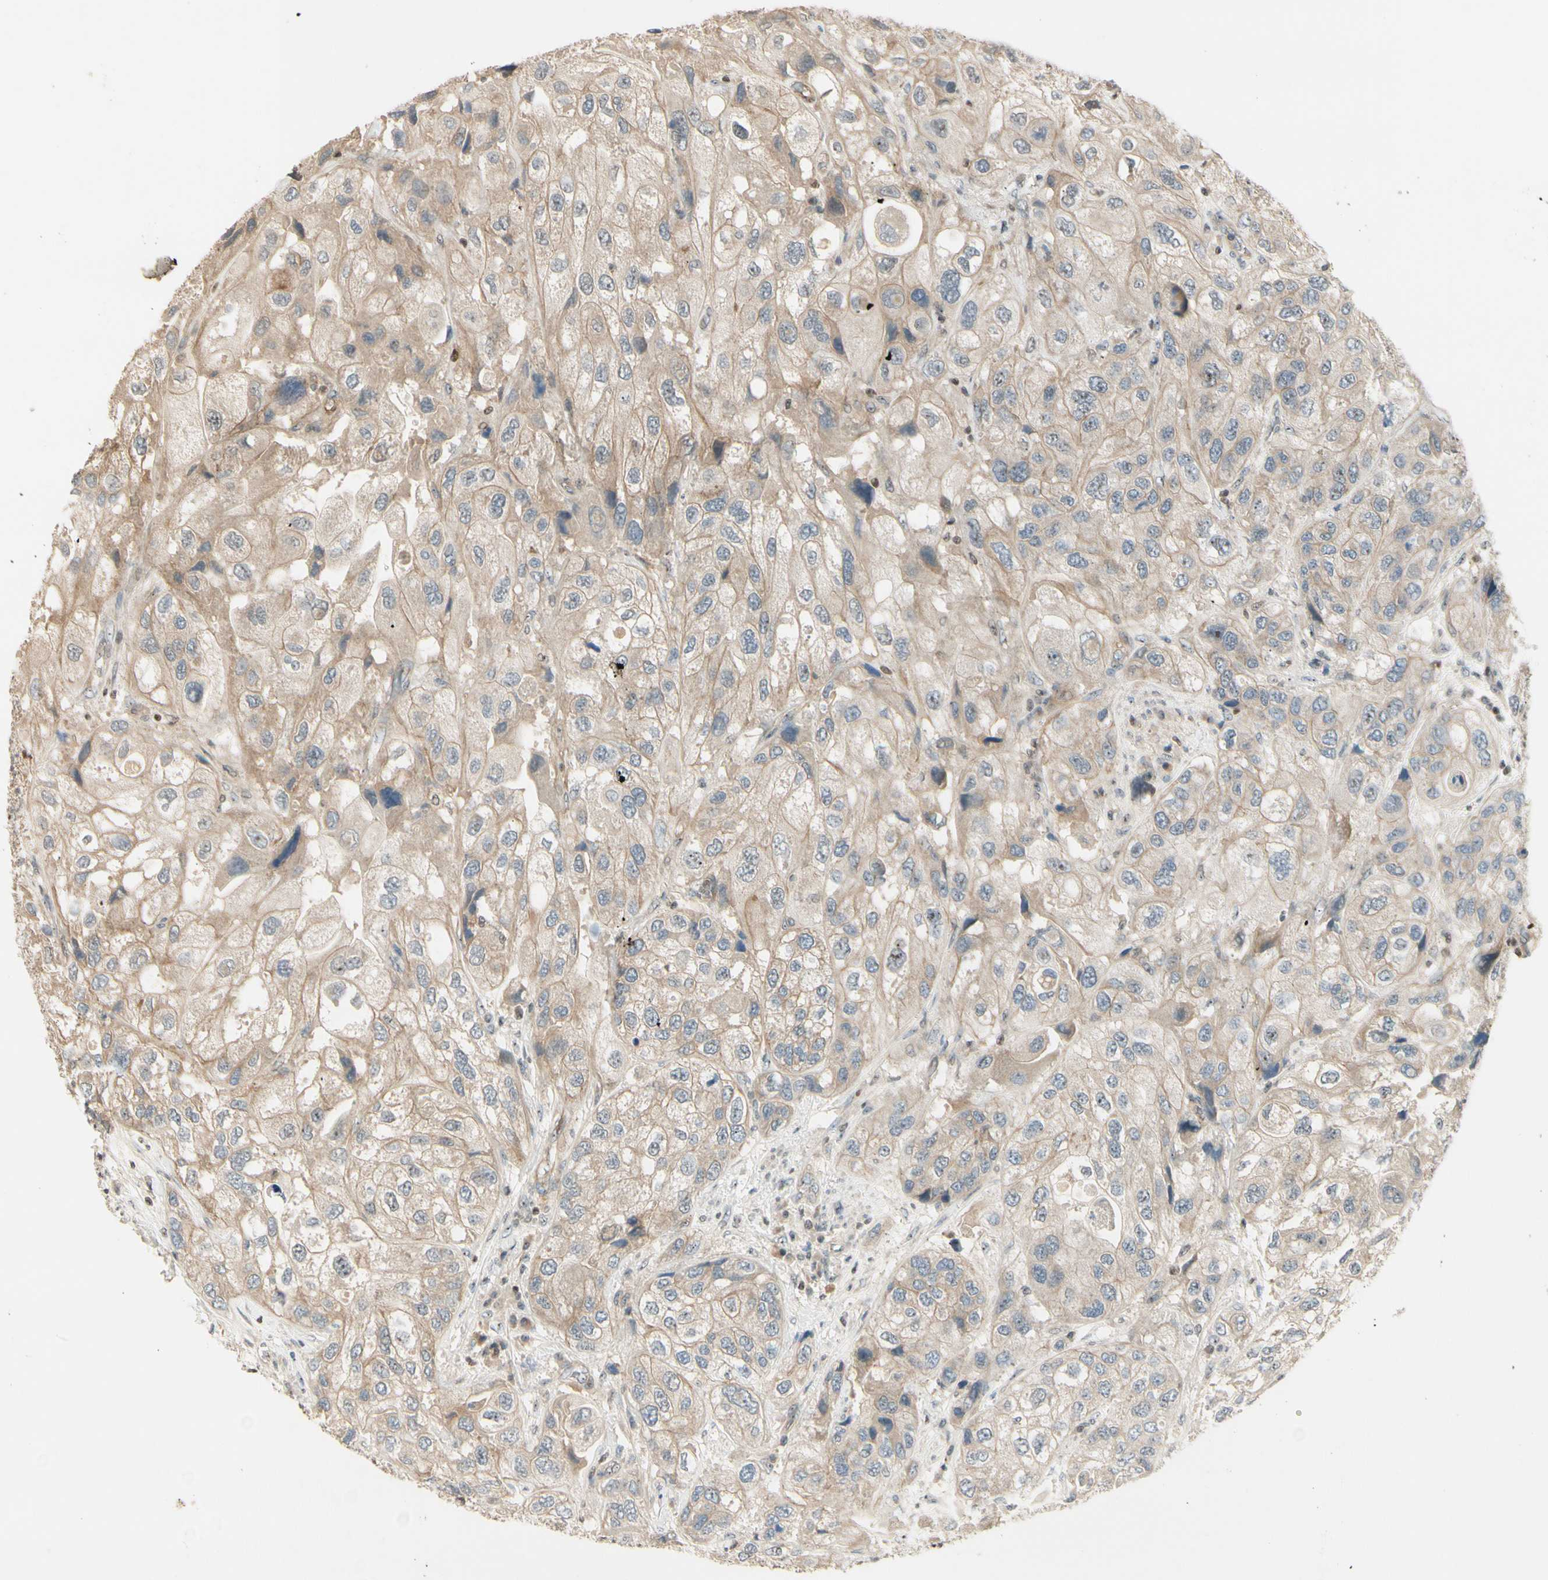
{"staining": {"intensity": "weak", "quantity": ">75%", "location": "cytoplasmic/membranous"}, "tissue": "urothelial cancer", "cell_type": "Tumor cells", "image_type": "cancer", "snomed": [{"axis": "morphology", "description": "Urothelial carcinoma, High grade"}, {"axis": "topography", "description": "Urinary bladder"}], "caption": "High-grade urothelial carcinoma stained for a protein (brown) shows weak cytoplasmic/membranous positive positivity in approximately >75% of tumor cells.", "gene": "NFYA", "patient": {"sex": "female", "age": 64}}